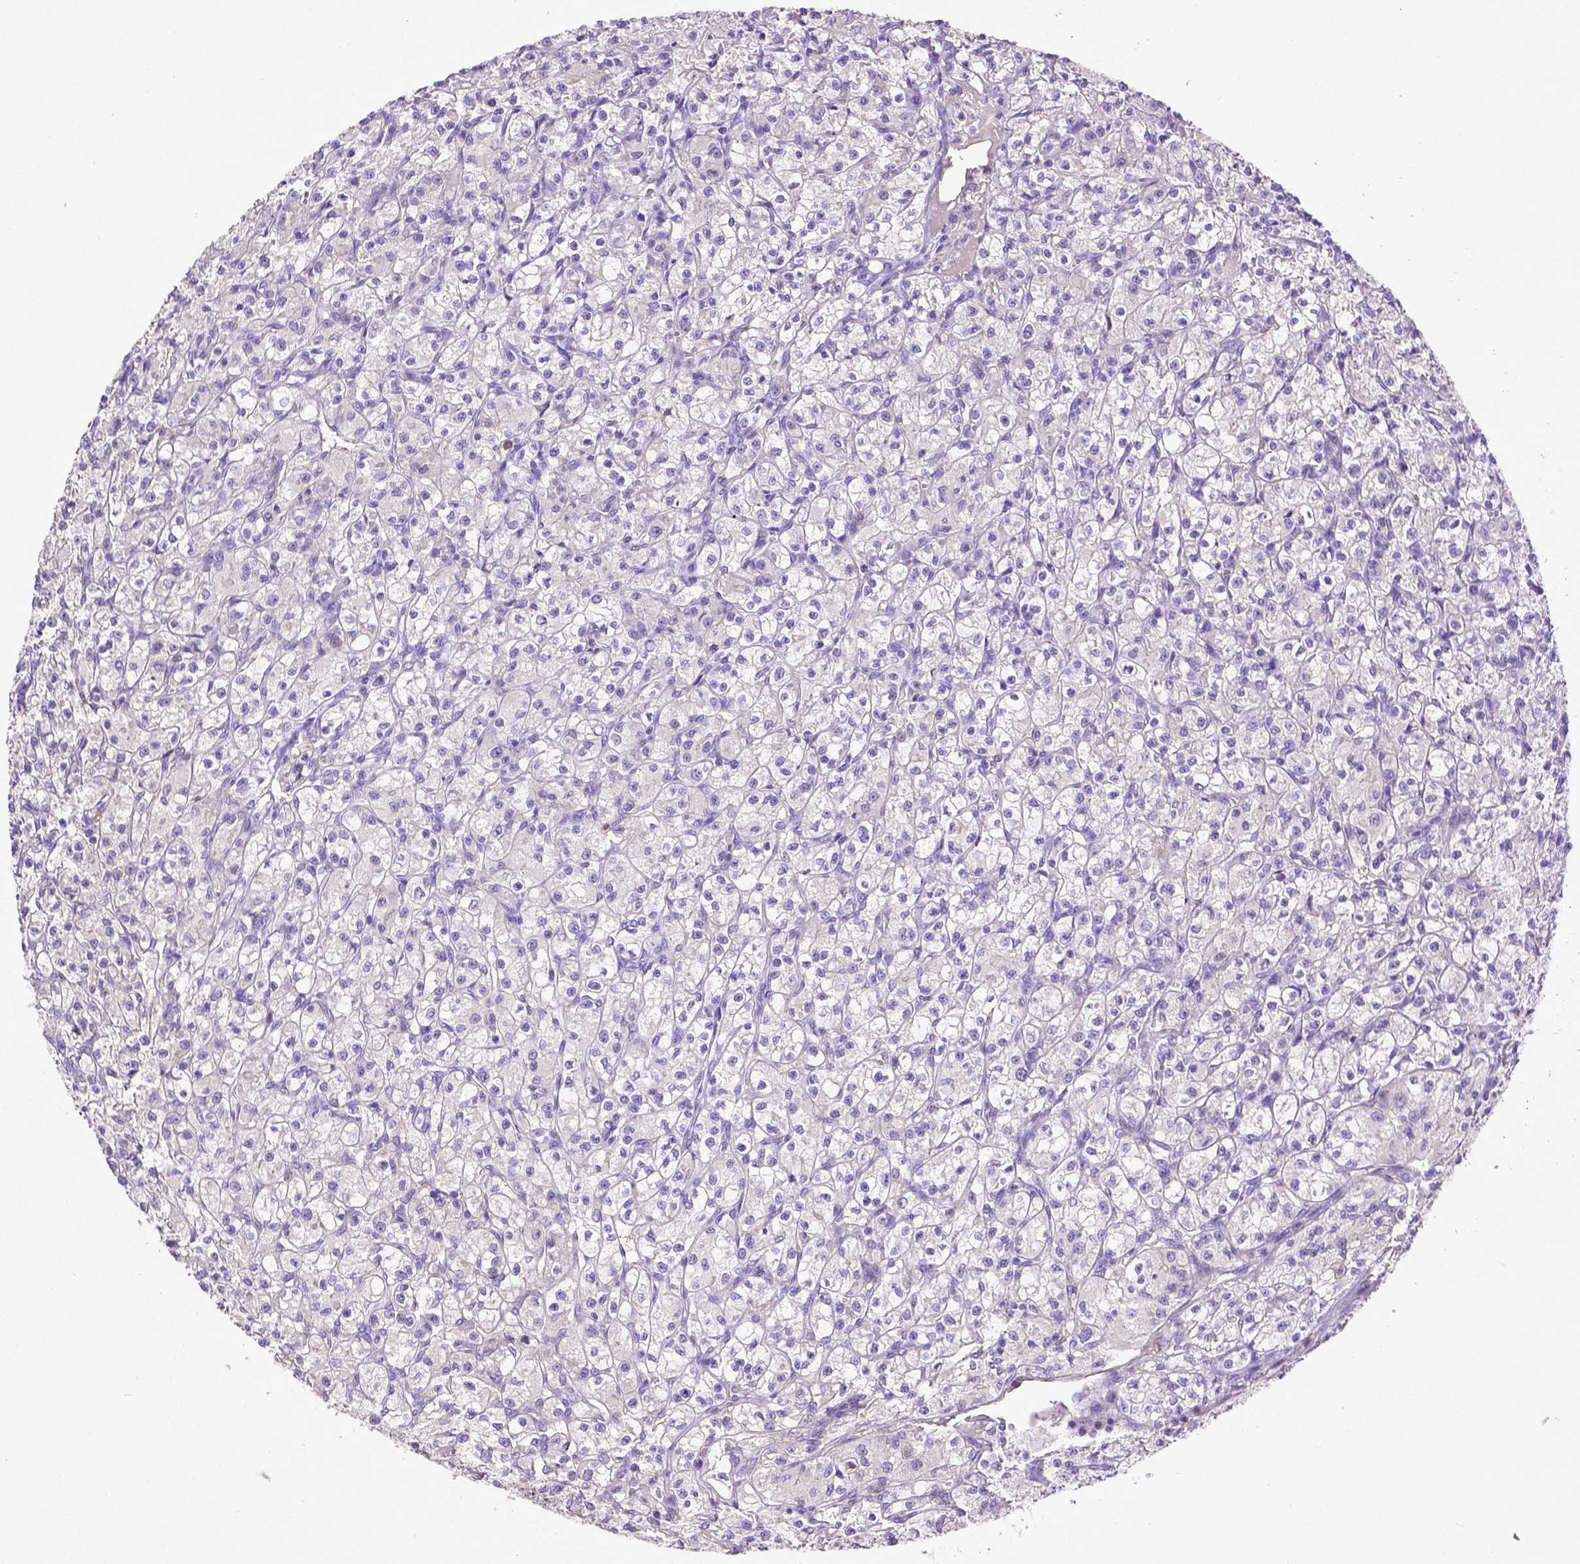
{"staining": {"intensity": "negative", "quantity": "none", "location": "none"}, "tissue": "renal cancer", "cell_type": "Tumor cells", "image_type": "cancer", "snomed": [{"axis": "morphology", "description": "Adenocarcinoma, NOS"}, {"axis": "topography", "description": "Kidney"}], "caption": "A high-resolution histopathology image shows immunohistochemistry (IHC) staining of renal cancer, which exhibits no significant staining in tumor cells. (DAB immunohistochemistry visualized using brightfield microscopy, high magnification).", "gene": "DEPDC1B", "patient": {"sex": "female", "age": 70}}